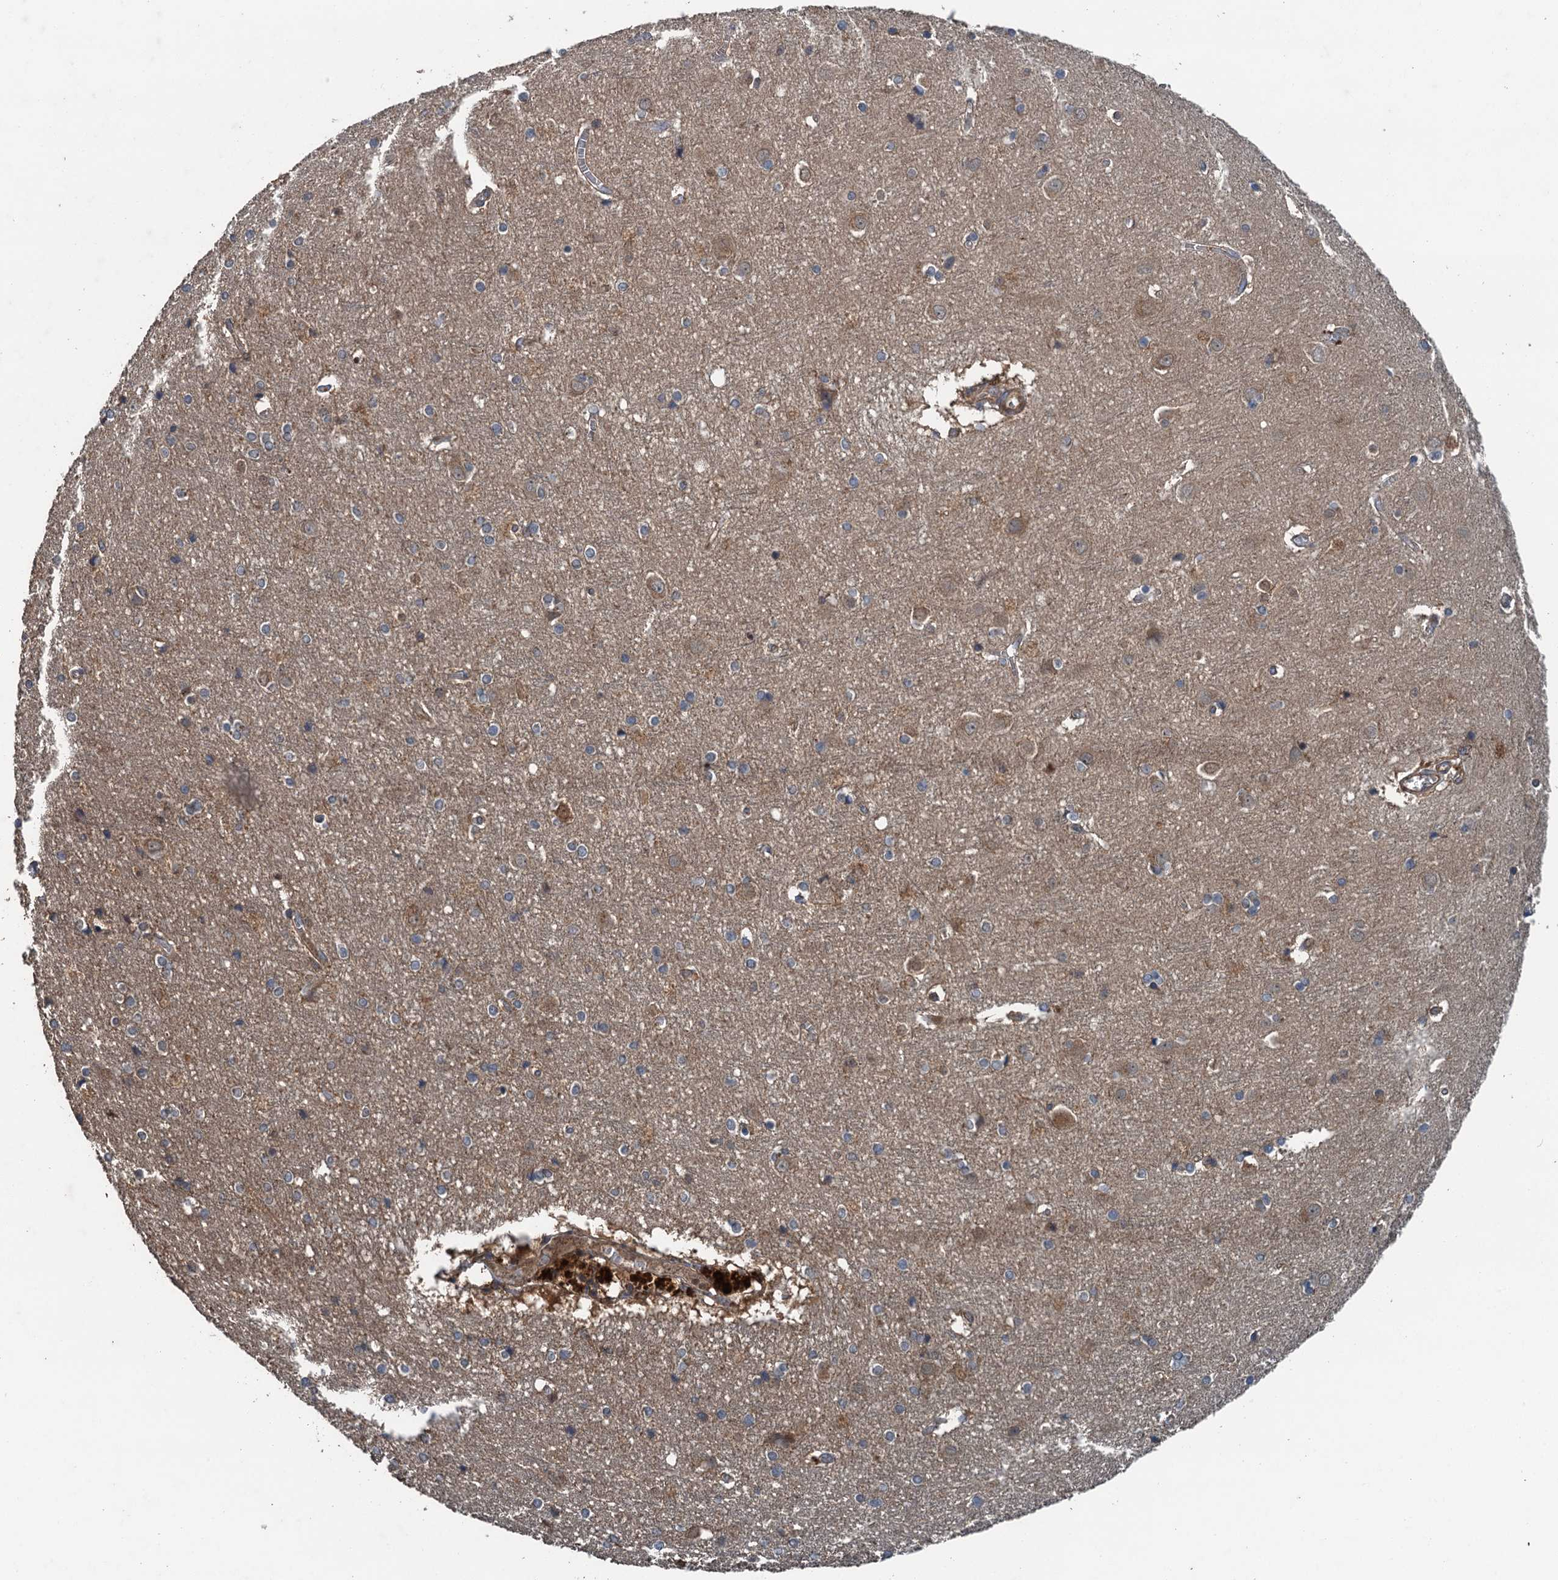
{"staining": {"intensity": "moderate", "quantity": ">75%", "location": "cytoplasmic/membranous"}, "tissue": "cerebral cortex", "cell_type": "Endothelial cells", "image_type": "normal", "snomed": [{"axis": "morphology", "description": "Normal tissue, NOS"}, {"axis": "topography", "description": "Cerebral cortex"}], "caption": "The image shows a brown stain indicating the presence of a protein in the cytoplasmic/membranous of endothelial cells in cerebral cortex. The staining was performed using DAB (3,3'-diaminobenzidine), with brown indicating positive protein expression. Nuclei are stained blue with hematoxylin.", "gene": "BORCS5", "patient": {"sex": "male", "age": 54}}